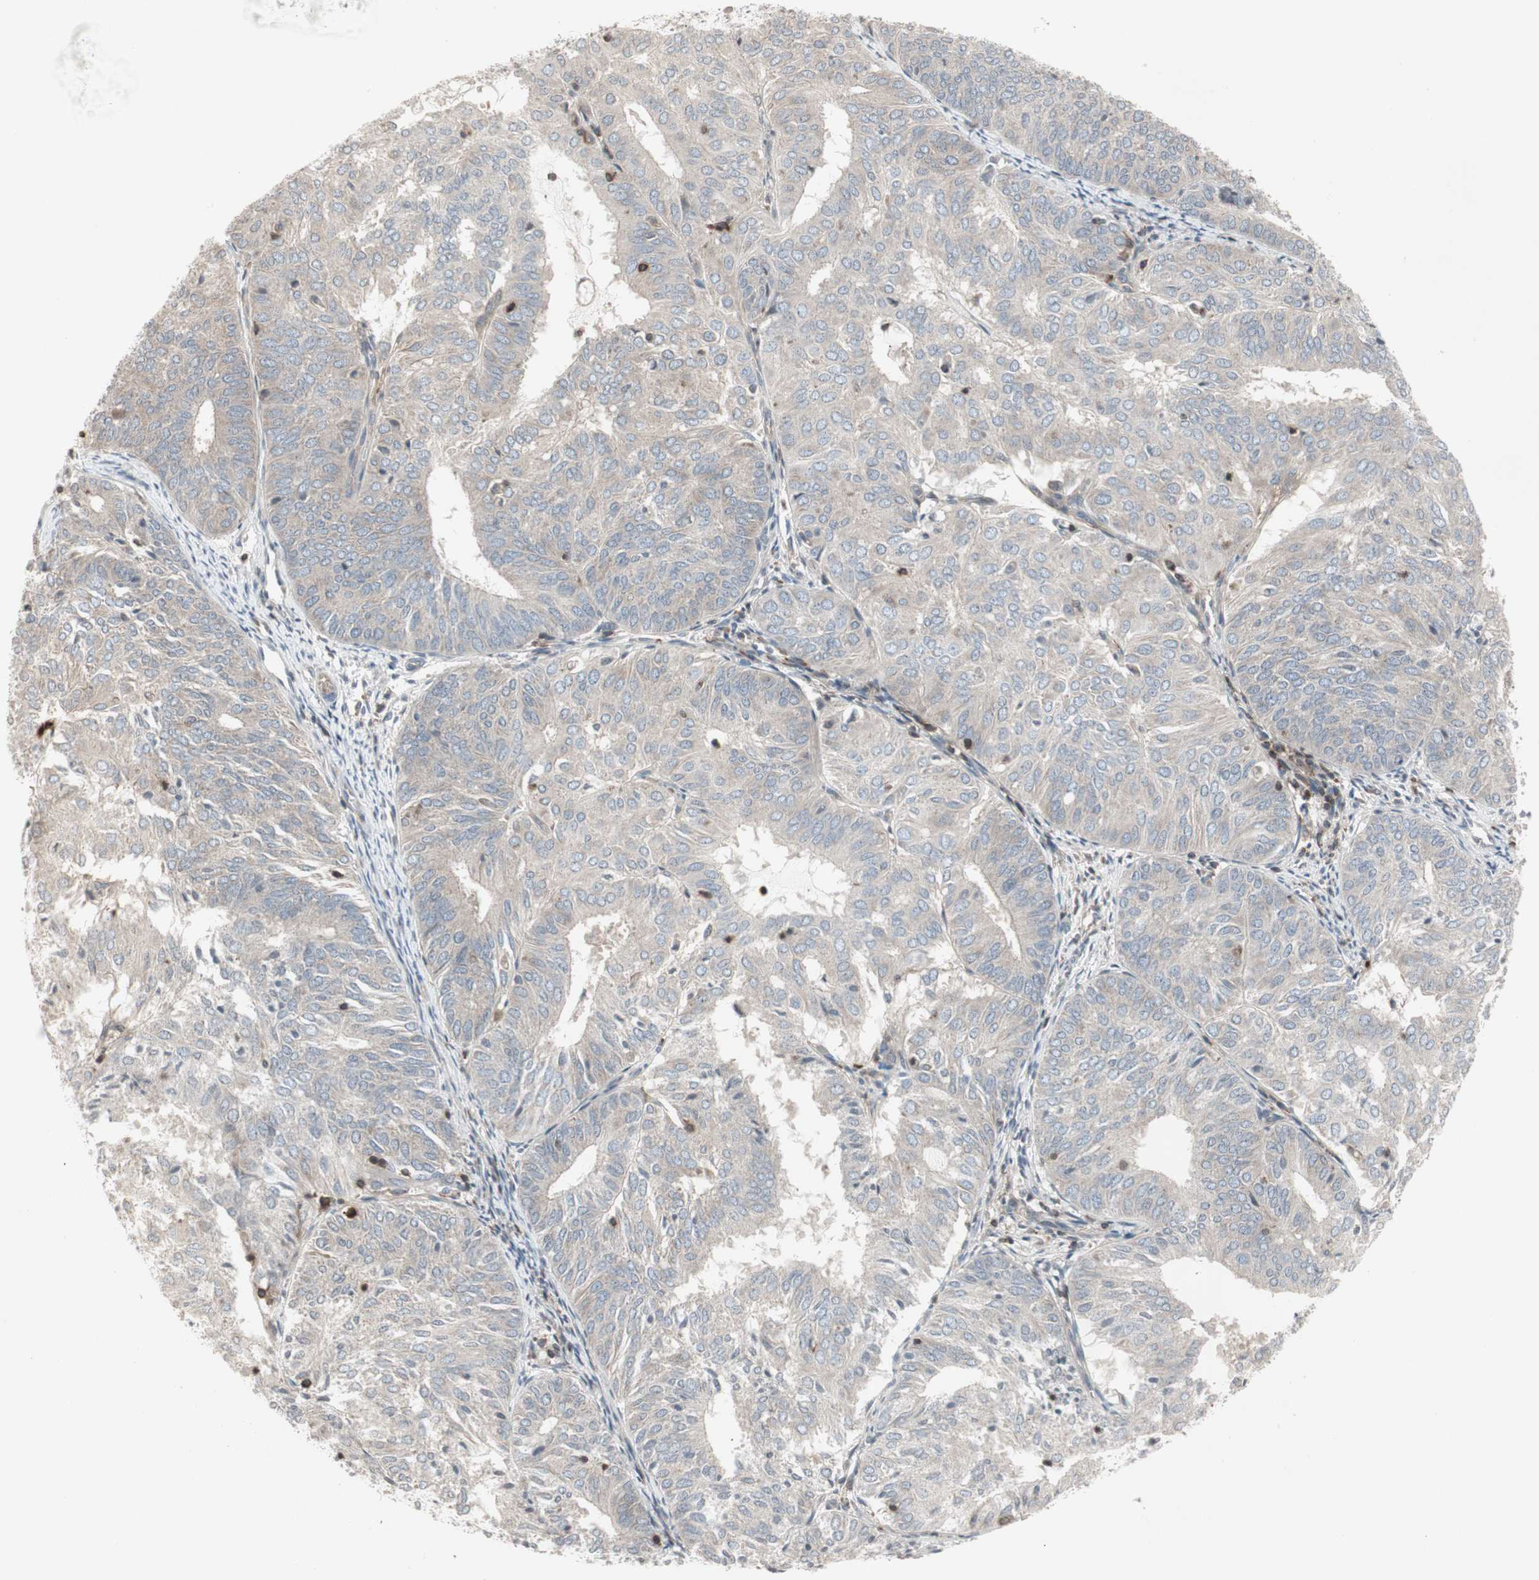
{"staining": {"intensity": "weak", "quantity": ">75%", "location": "cytoplasmic/membranous"}, "tissue": "endometrial cancer", "cell_type": "Tumor cells", "image_type": "cancer", "snomed": [{"axis": "morphology", "description": "Adenocarcinoma, NOS"}, {"axis": "topography", "description": "Uterus"}], "caption": "This image displays endometrial cancer (adenocarcinoma) stained with IHC to label a protein in brown. The cytoplasmic/membranous of tumor cells show weak positivity for the protein. Nuclei are counter-stained blue.", "gene": "ARHGEF1", "patient": {"sex": "female", "age": 60}}